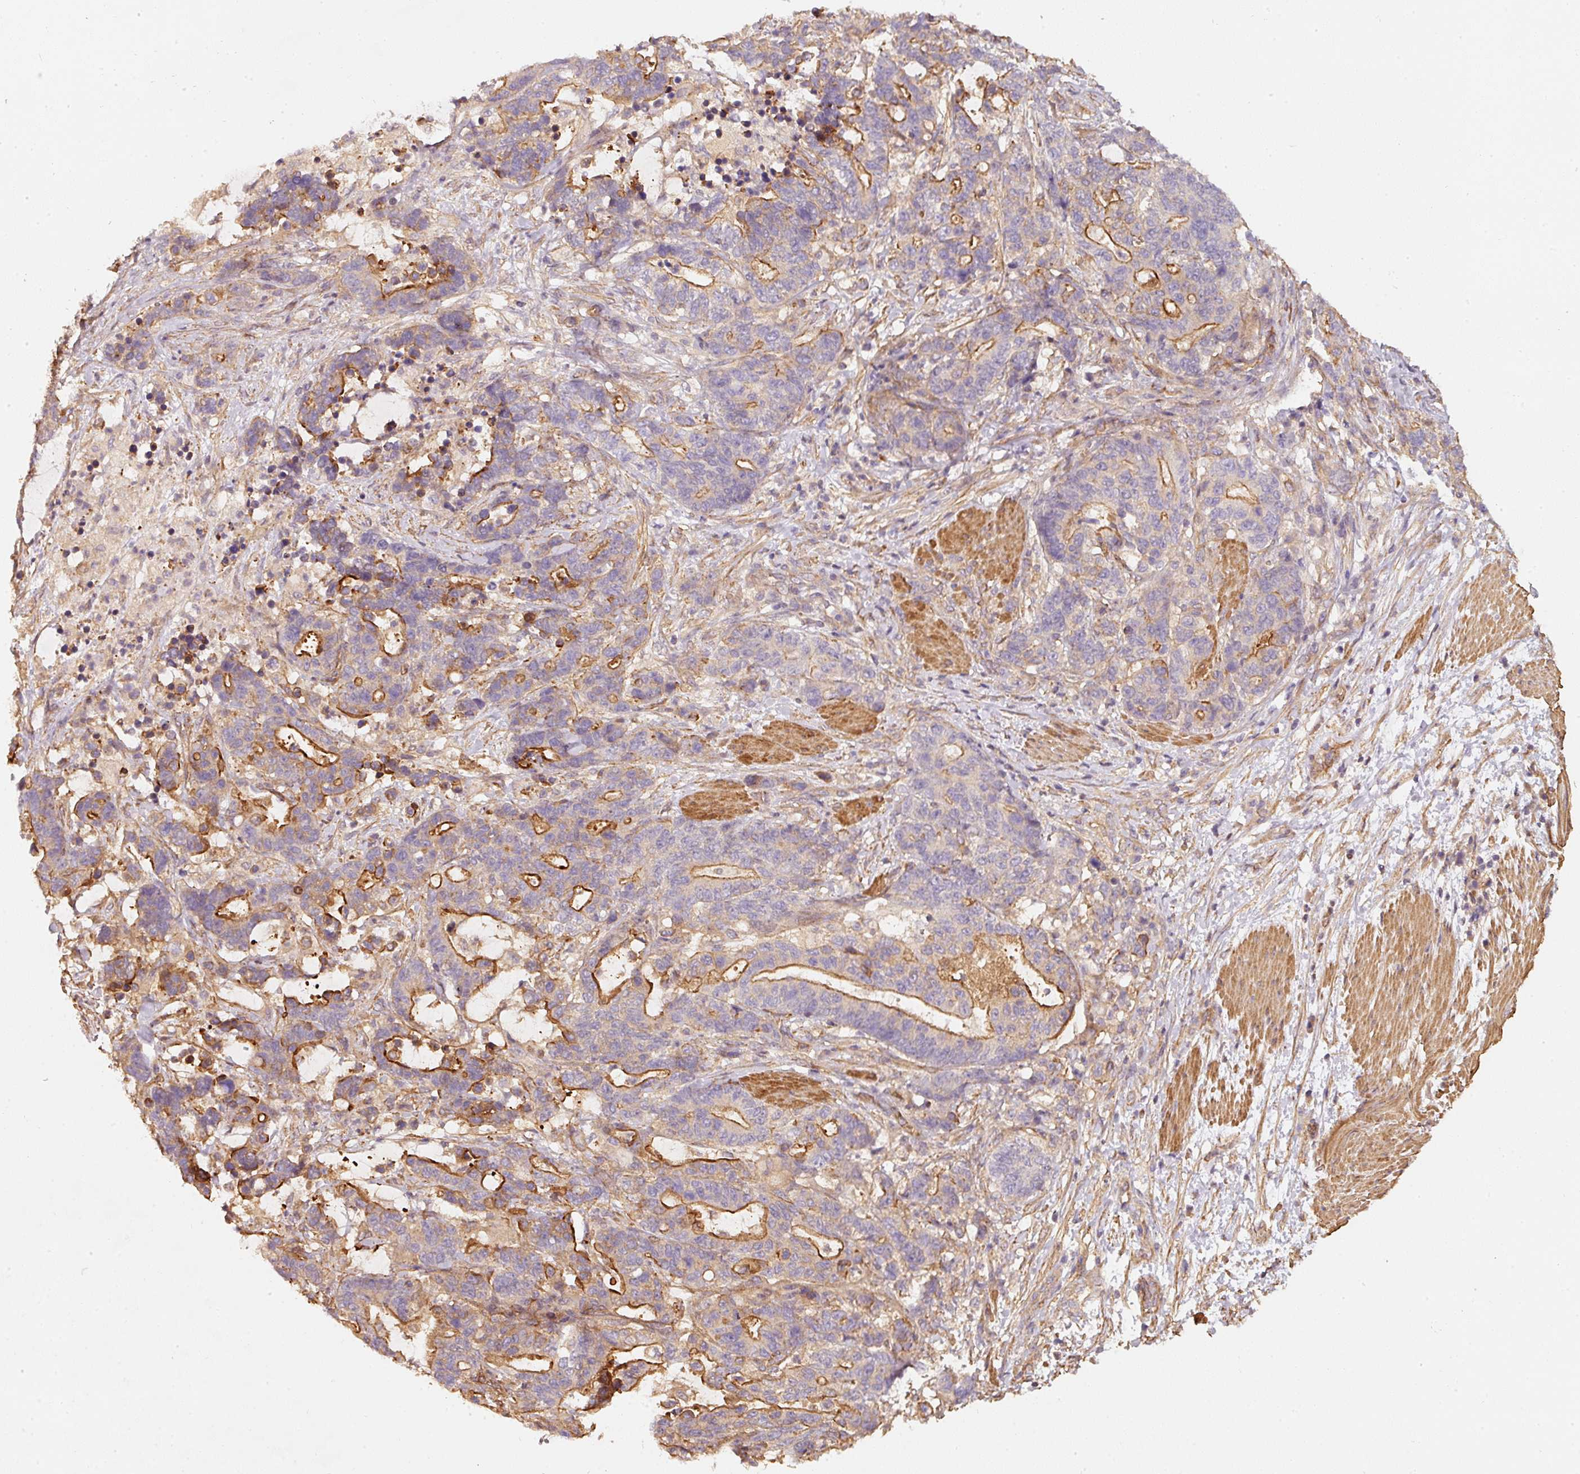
{"staining": {"intensity": "strong", "quantity": ">75%", "location": "cytoplasmic/membranous"}, "tissue": "stomach cancer", "cell_type": "Tumor cells", "image_type": "cancer", "snomed": [{"axis": "morphology", "description": "Normal tissue, NOS"}, {"axis": "morphology", "description": "Adenocarcinoma, NOS"}, {"axis": "topography", "description": "Stomach"}], "caption": "Immunohistochemistry (IHC) staining of adenocarcinoma (stomach), which displays high levels of strong cytoplasmic/membranous positivity in about >75% of tumor cells indicating strong cytoplasmic/membranous protein positivity. The staining was performed using DAB (3,3'-diaminobenzidine) (brown) for protein detection and nuclei were counterstained in hematoxylin (blue).", "gene": "CEP95", "patient": {"sex": "female", "age": 64}}